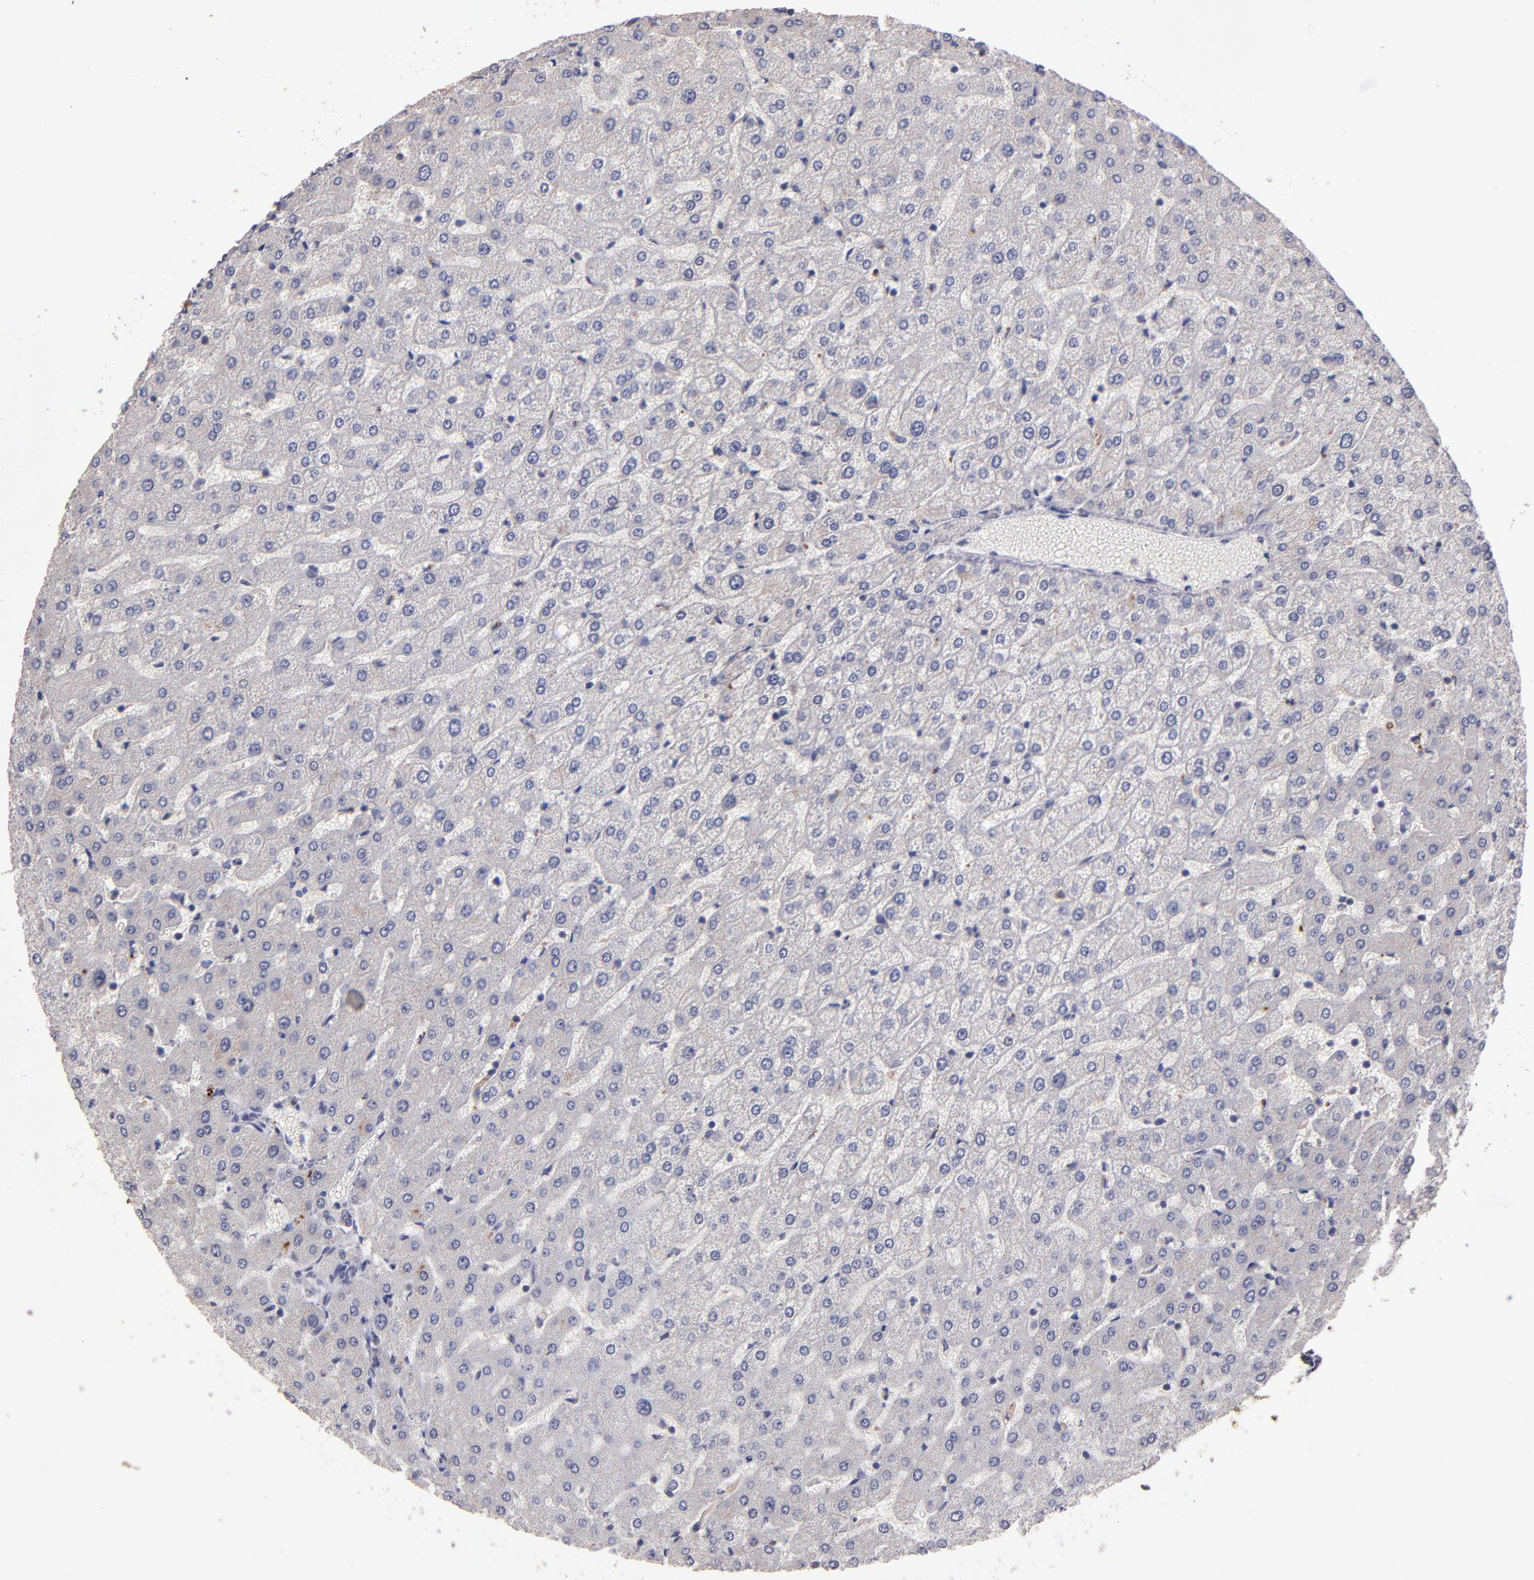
{"staining": {"intensity": "weak", "quantity": "25%-75%", "location": "cytoplasmic/membranous"}, "tissue": "liver", "cell_type": "Cholangiocytes", "image_type": "normal", "snomed": [{"axis": "morphology", "description": "Normal tissue, NOS"}, {"axis": "morphology", "description": "Fibrosis, NOS"}, {"axis": "topography", "description": "Liver"}], "caption": "An image of liver stained for a protein exhibits weak cytoplasmic/membranous brown staining in cholangiocytes.", "gene": "MAGEE1", "patient": {"sex": "female", "age": 29}}